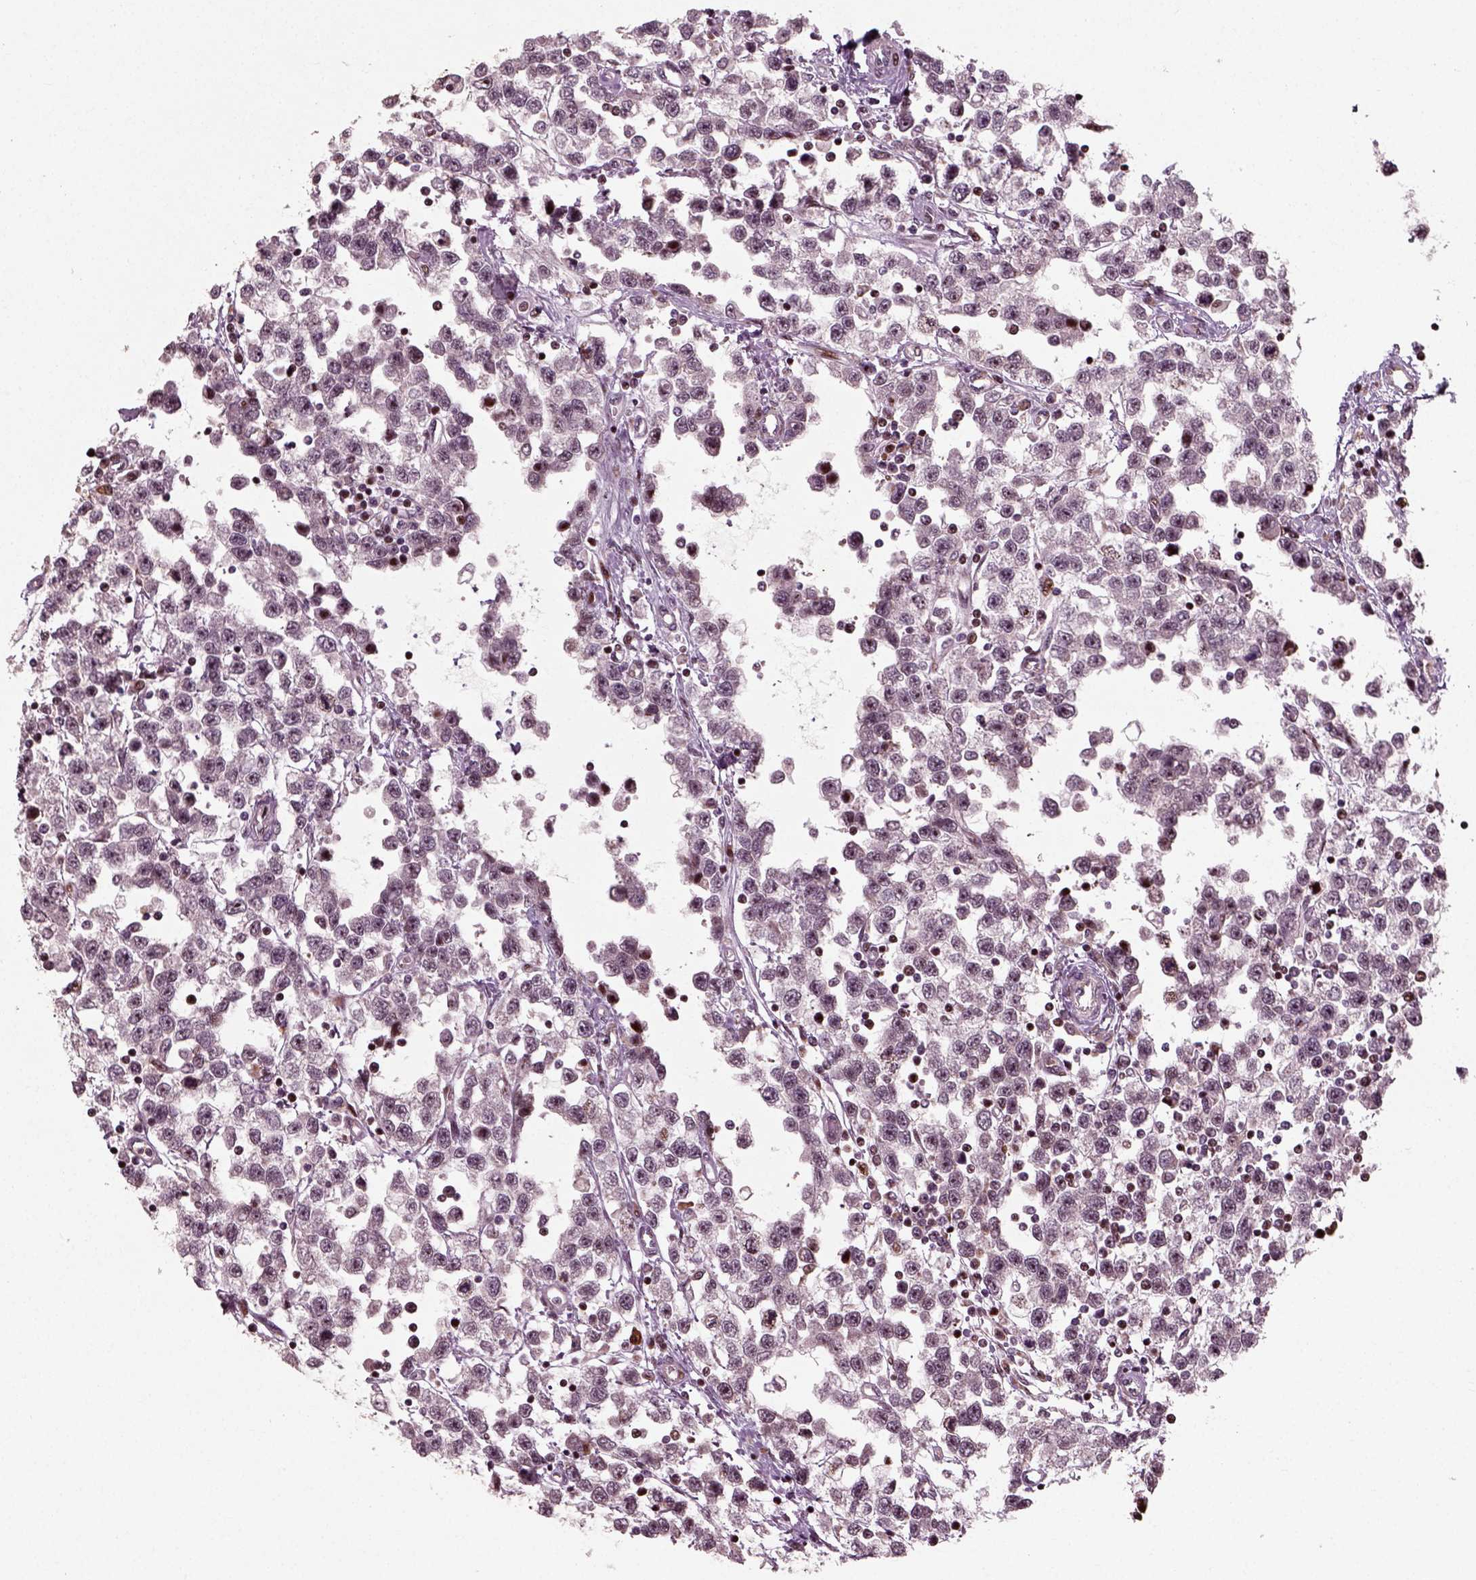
{"staining": {"intensity": "negative", "quantity": "none", "location": "none"}, "tissue": "testis cancer", "cell_type": "Tumor cells", "image_type": "cancer", "snomed": [{"axis": "morphology", "description": "Seminoma, NOS"}, {"axis": "topography", "description": "Testis"}], "caption": "Tumor cells show no significant positivity in seminoma (testis).", "gene": "CDC14A", "patient": {"sex": "male", "age": 34}}